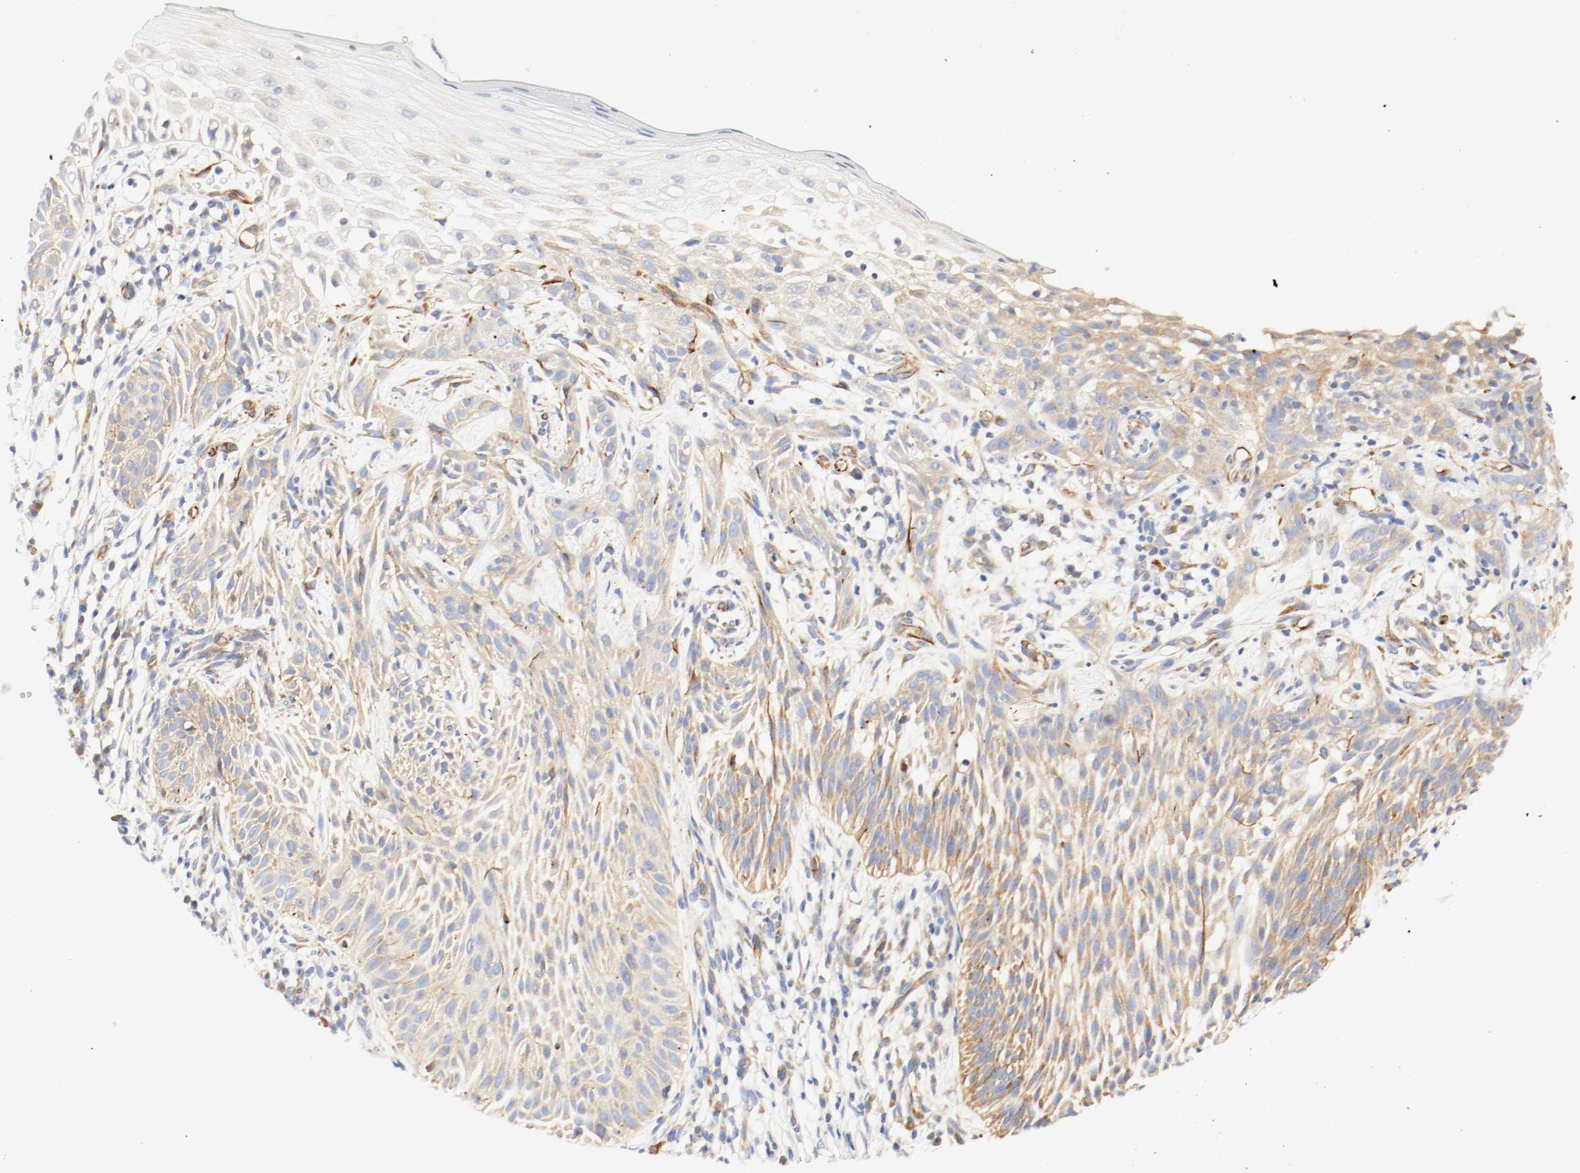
{"staining": {"intensity": "moderate", "quantity": ">75%", "location": "cytoplasmic/membranous"}, "tissue": "skin cancer", "cell_type": "Tumor cells", "image_type": "cancer", "snomed": [{"axis": "morphology", "description": "Normal tissue, NOS"}, {"axis": "morphology", "description": "Basal cell carcinoma"}, {"axis": "topography", "description": "Skin"}], "caption": "Human skin cancer stained for a protein (brown) reveals moderate cytoplasmic/membranous positive staining in about >75% of tumor cells.", "gene": "GIT1", "patient": {"sex": "female", "age": 69}}